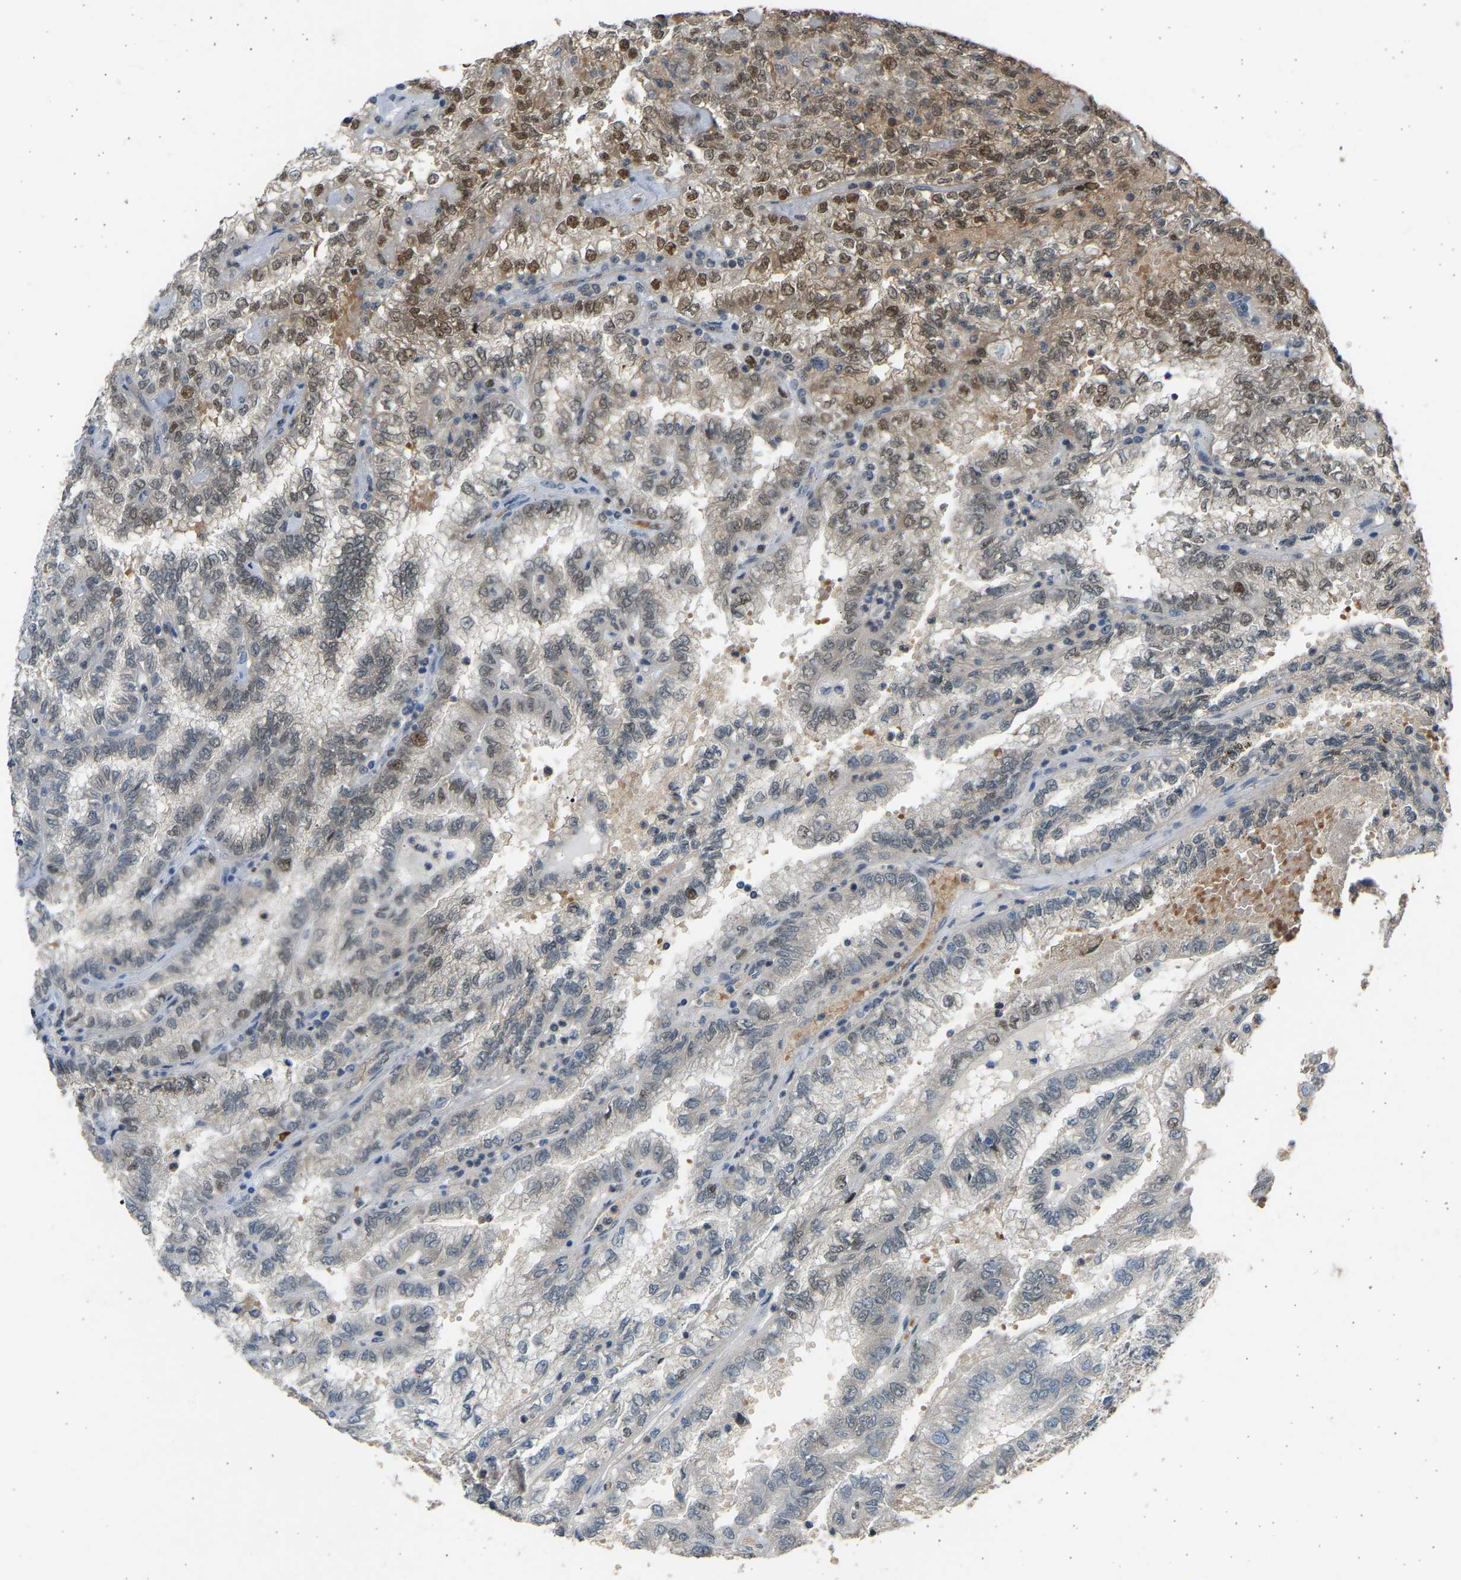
{"staining": {"intensity": "moderate", "quantity": "<25%", "location": "nuclear"}, "tissue": "renal cancer", "cell_type": "Tumor cells", "image_type": "cancer", "snomed": [{"axis": "morphology", "description": "Inflammation, NOS"}, {"axis": "morphology", "description": "Adenocarcinoma, NOS"}, {"axis": "topography", "description": "Kidney"}], "caption": "Moderate nuclear staining for a protein is present in about <25% of tumor cells of adenocarcinoma (renal) using immunohistochemistry (IHC).", "gene": "BIRC2", "patient": {"sex": "male", "age": 68}}